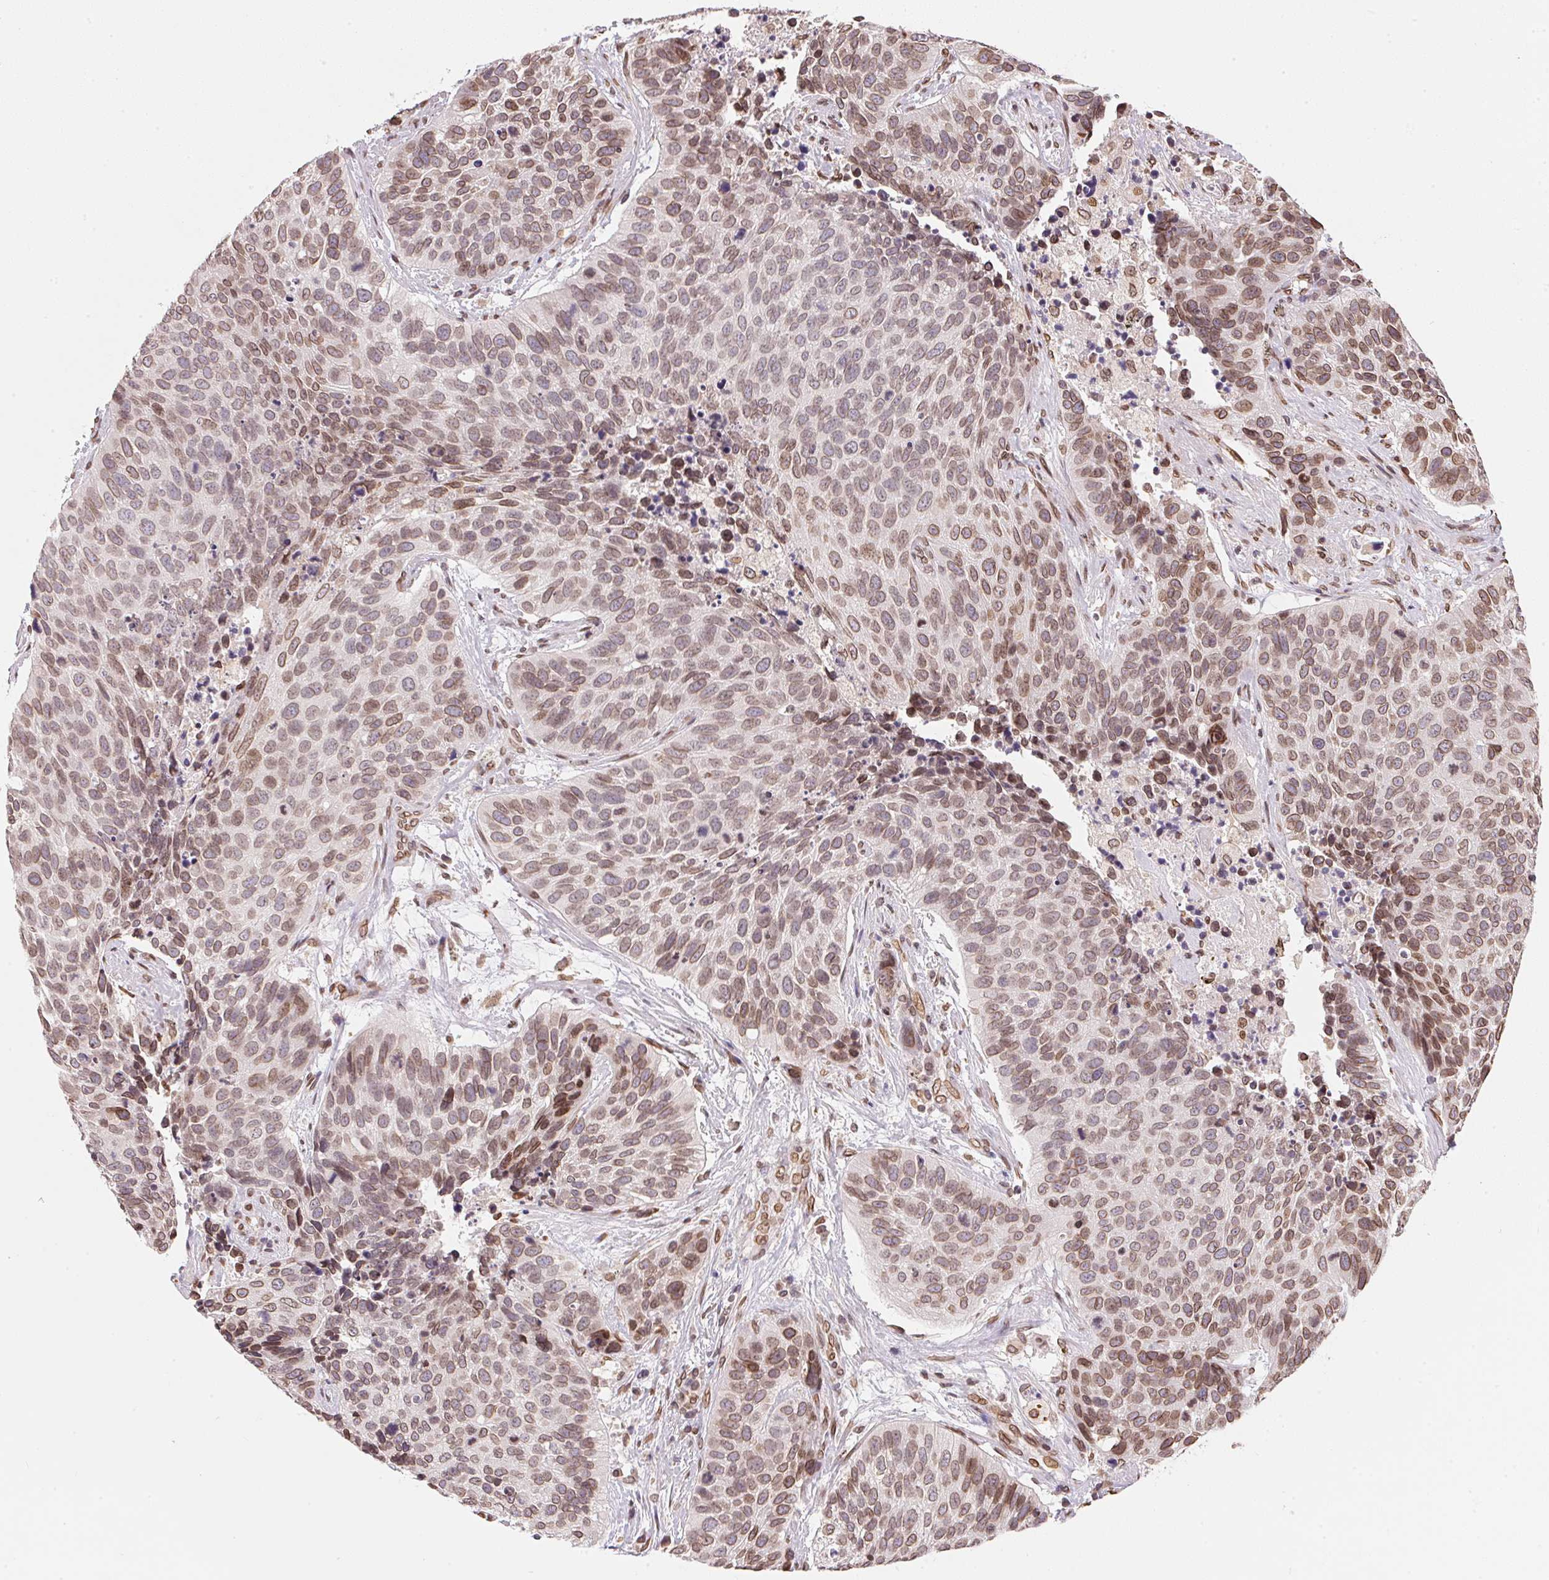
{"staining": {"intensity": "moderate", "quantity": ">75%", "location": "cytoplasmic/membranous,nuclear"}, "tissue": "lung cancer", "cell_type": "Tumor cells", "image_type": "cancer", "snomed": [{"axis": "morphology", "description": "Squamous cell carcinoma, NOS"}, {"axis": "topography", "description": "Lung"}], "caption": "Lung cancer was stained to show a protein in brown. There is medium levels of moderate cytoplasmic/membranous and nuclear positivity in about >75% of tumor cells. (Stains: DAB in brown, nuclei in blue, Microscopy: brightfield microscopy at high magnification).", "gene": "TMEM175", "patient": {"sex": "male", "age": 62}}